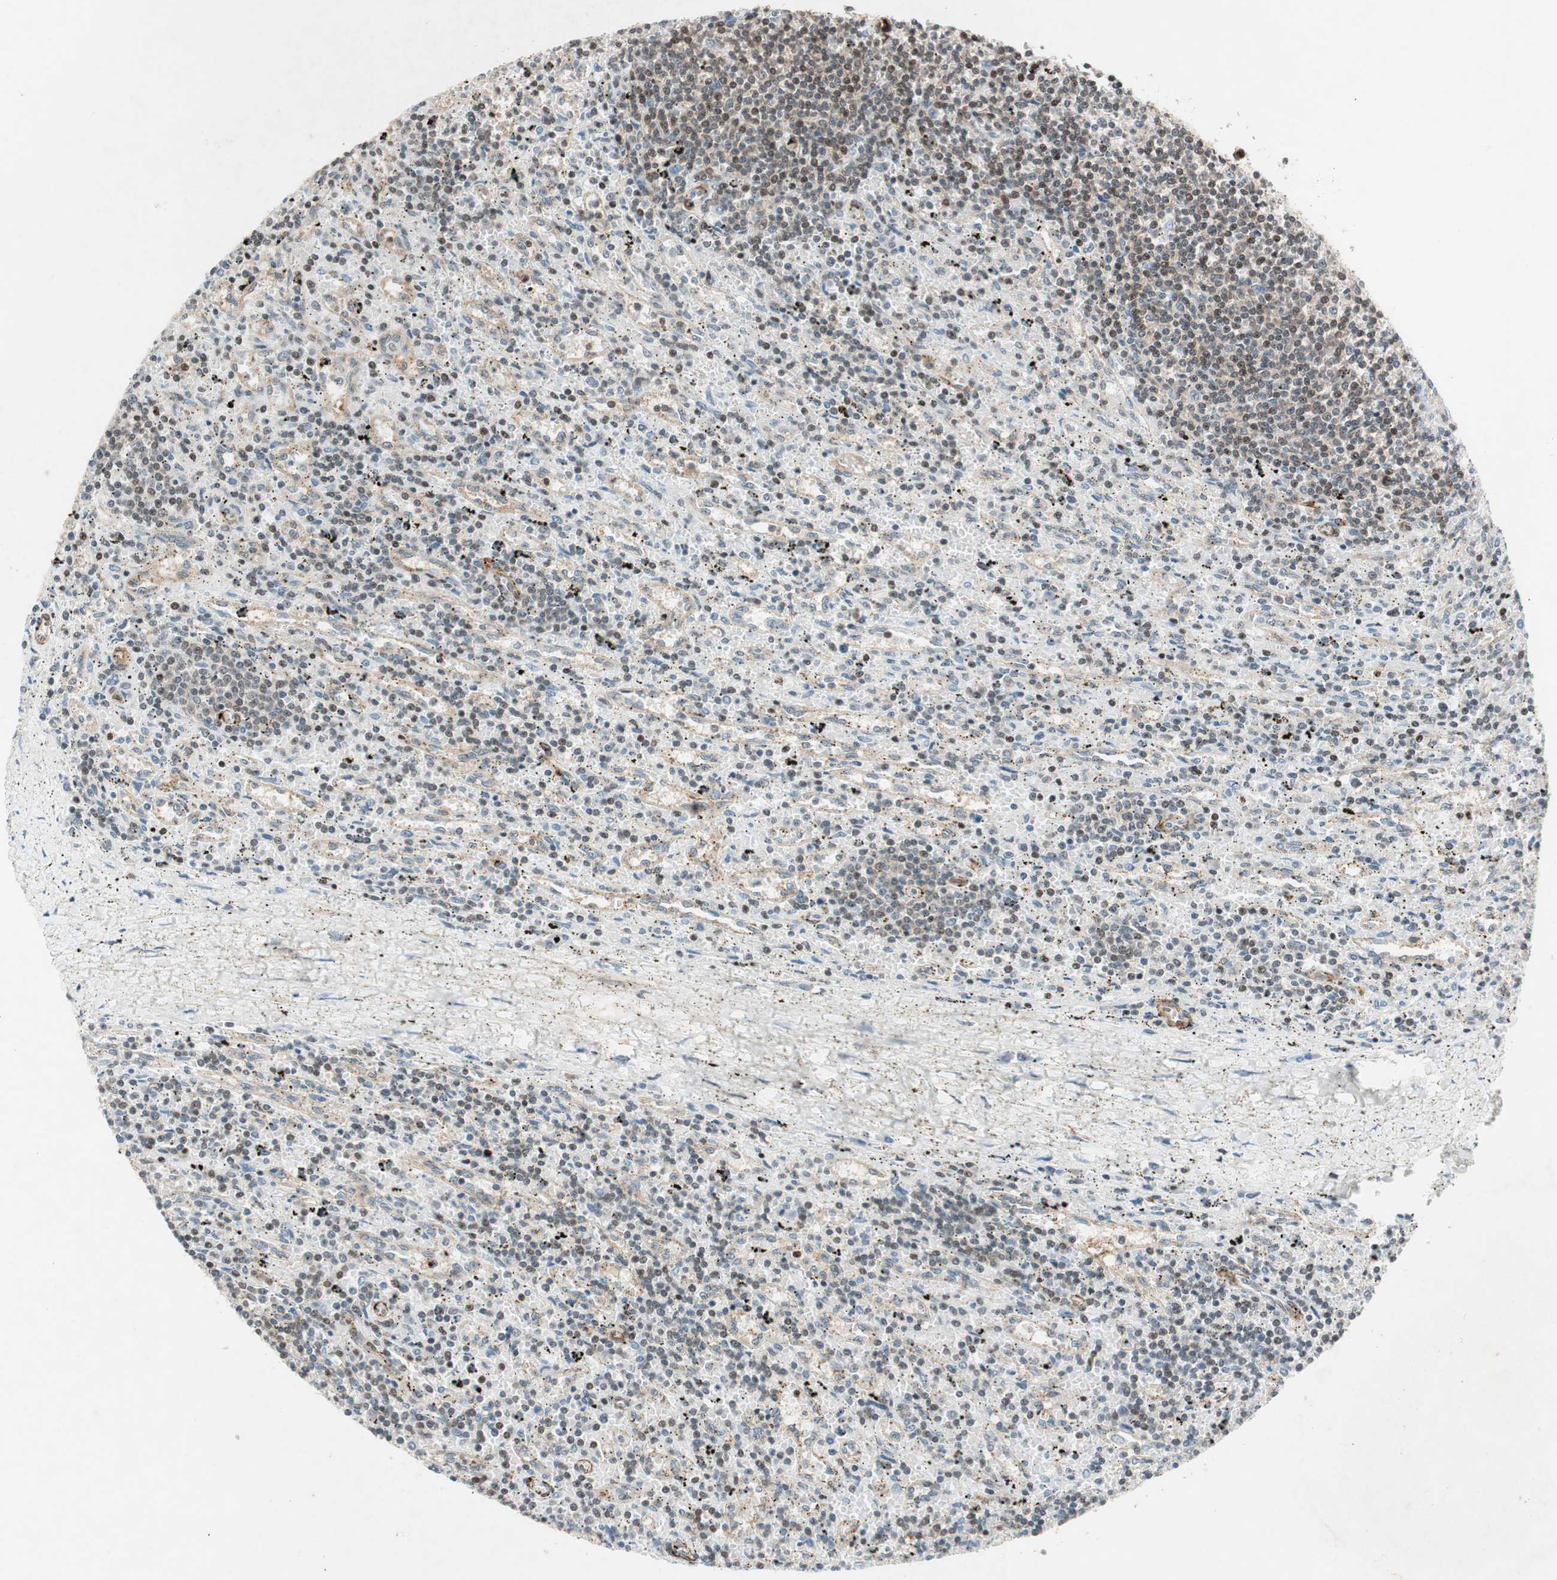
{"staining": {"intensity": "moderate", "quantity": "<25%", "location": "nuclear"}, "tissue": "lymphoma", "cell_type": "Tumor cells", "image_type": "cancer", "snomed": [{"axis": "morphology", "description": "Malignant lymphoma, non-Hodgkin's type, Low grade"}, {"axis": "topography", "description": "Spleen"}], "caption": "Immunohistochemical staining of malignant lymphoma, non-Hodgkin's type (low-grade) exhibits low levels of moderate nuclear expression in approximately <25% of tumor cells. (brown staining indicates protein expression, while blue staining denotes nuclei).", "gene": "CDK19", "patient": {"sex": "male", "age": 76}}